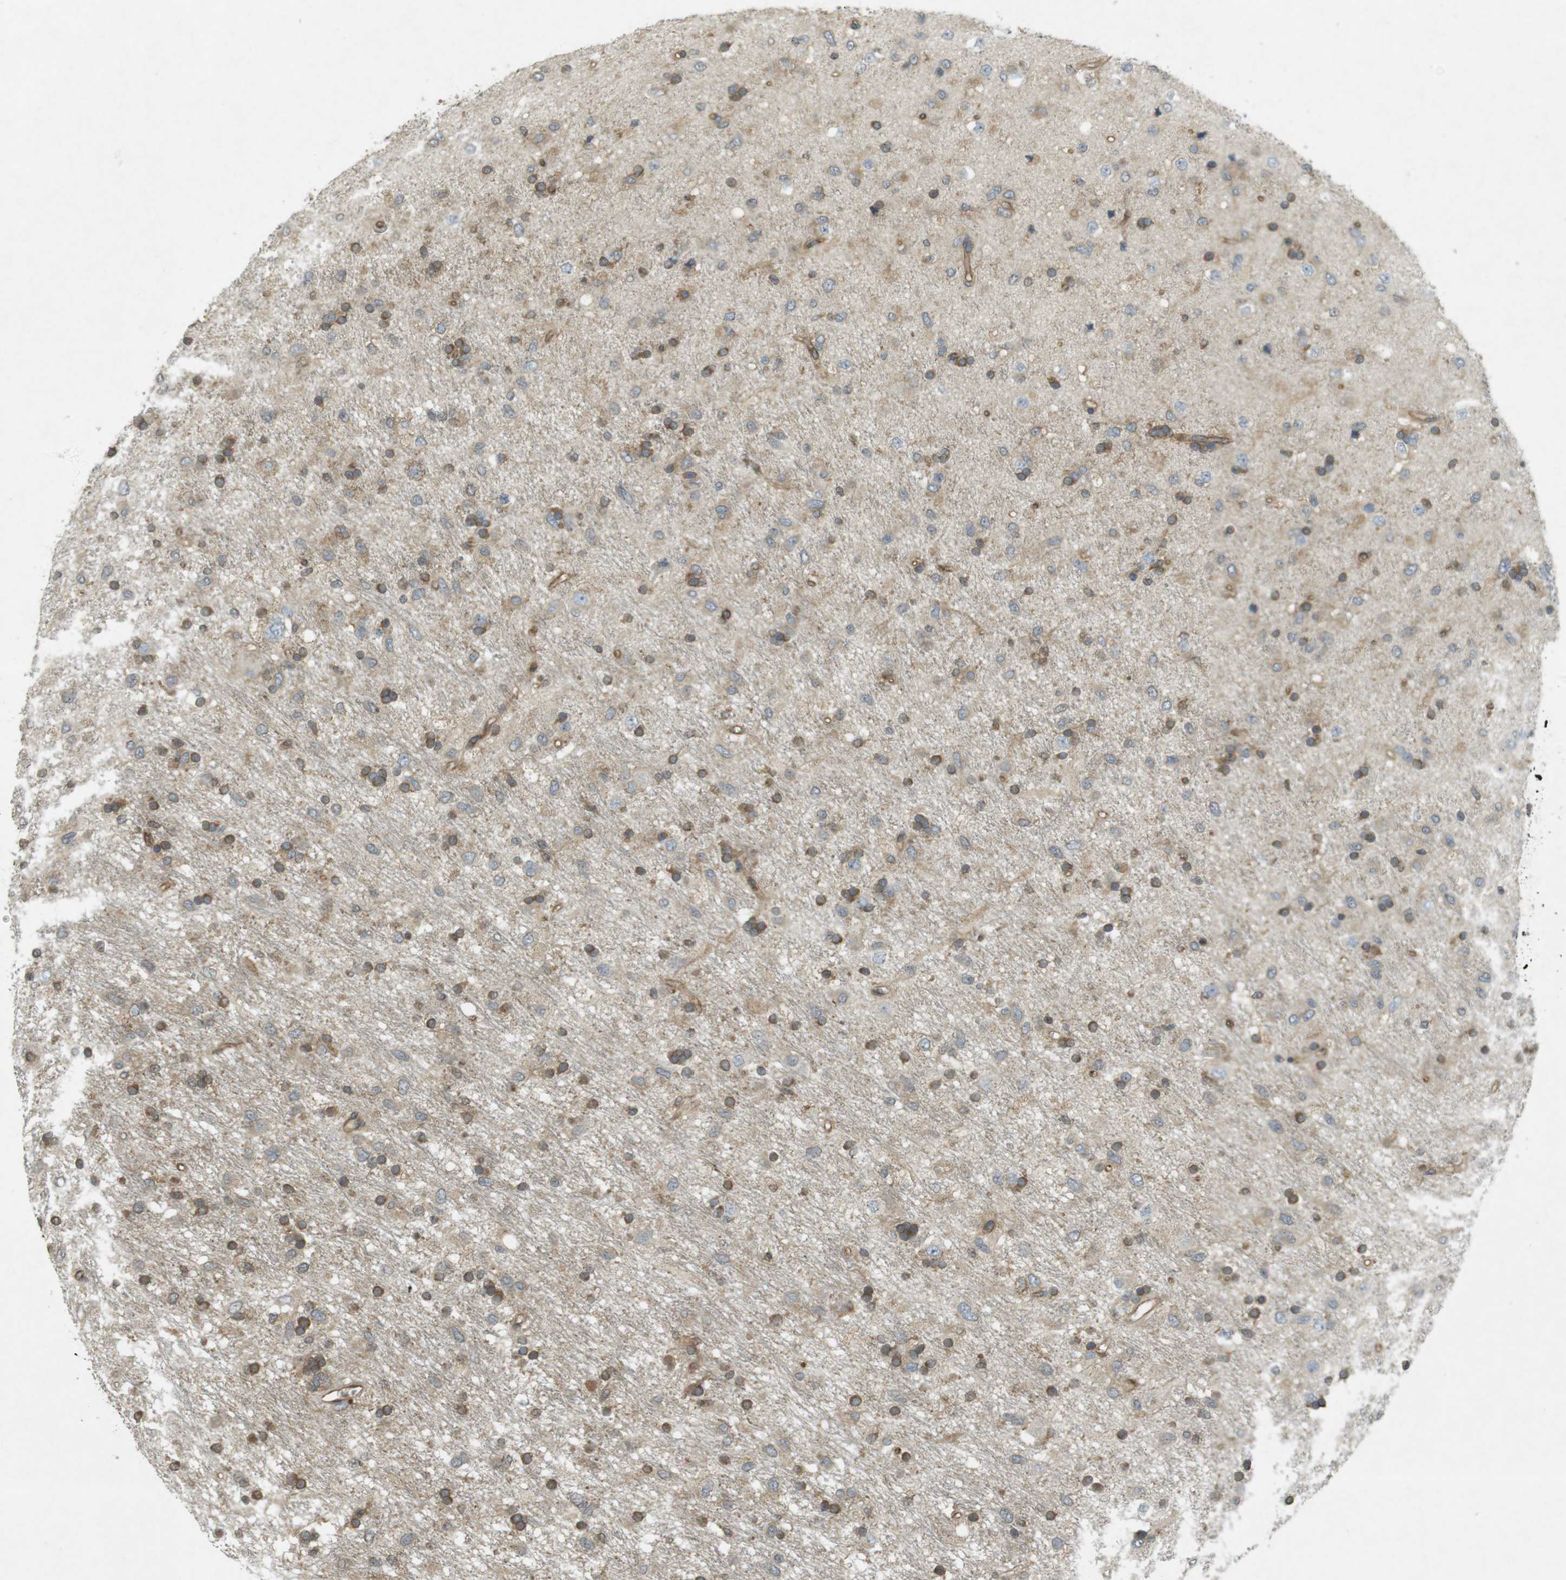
{"staining": {"intensity": "moderate", "quantity": "25%-75%", "location": "cytoplasmic/membranous"}, "tissue": "glioma", "cell_type": "Tumor cells", "image_type": "cancer", "snomed": [{"axis": "morphology", "description": "Glioma, malignant, Low grade"}, {"axis": "topography", "description": "Brain"}], "caption": "IHC photomicrograph of human malignant low-grade glioma stained for a protein (brown), which displays medium levels of moderate cytoplasmic/membranous staining in about 25%-75% of tumor cells.", "gene": "KIF5B", "patient": {"sex": "male", "age": 77}}